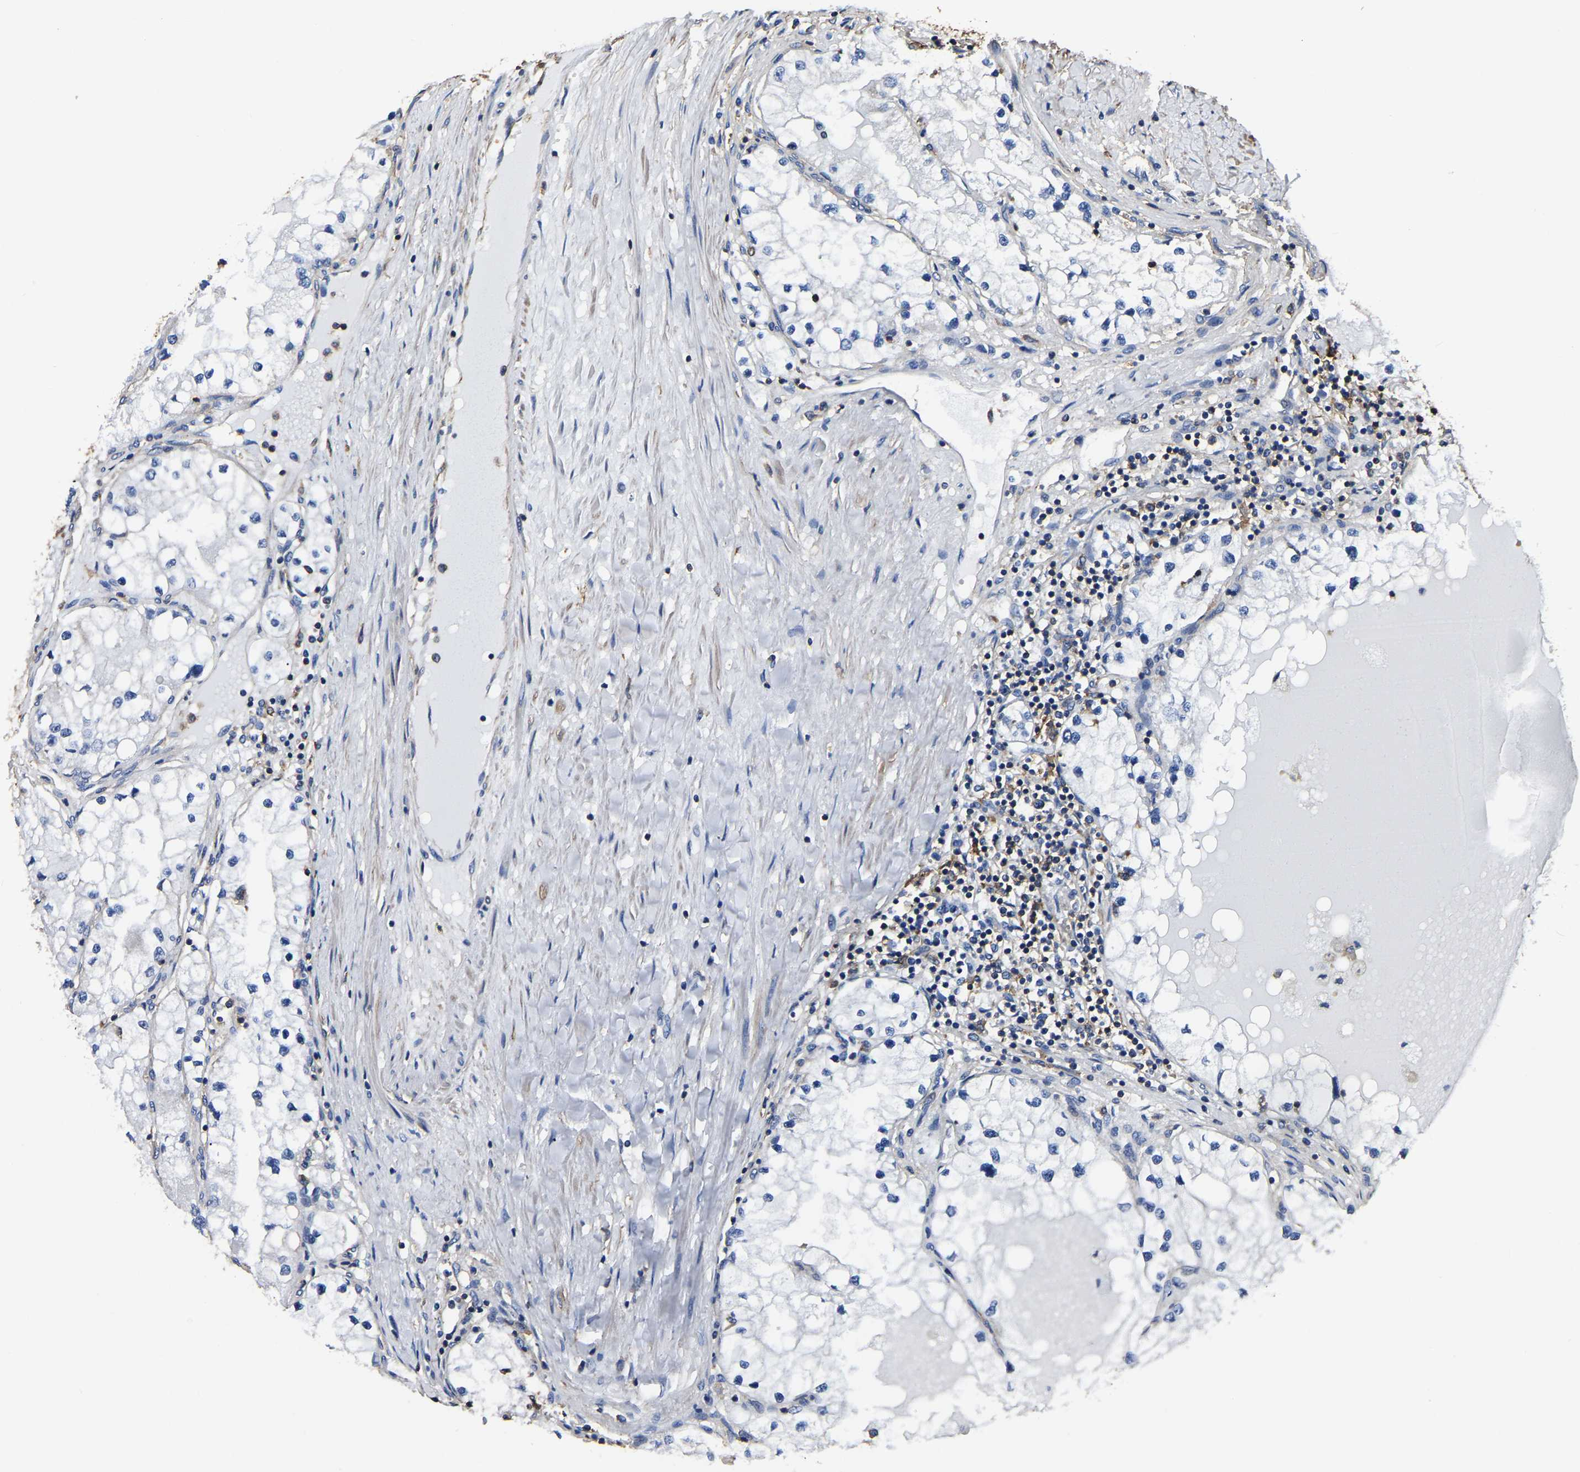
{"staining": {"intensity": "negative", "quantity": "none", "location": "none"}, "tissue": "renal cancer", "cell_type": "Tumor cells", "image_type": "cancer", "snomed": [{"axis": "morphology", "description": "Adenocarcinoma, NOS"}, {"axis": "topography", "description": "Kidney"}], "caption": "Tumor cells show no significant positivity in adenocarcinoma (renal). Brightfield microscopy of immunohistochemistry (IHC) stained with DAB (brown) and hematoxylin (blue), captured at high magnification.", "gene": "ARMT1", "patient": {"sex": "male", "age": 68}}